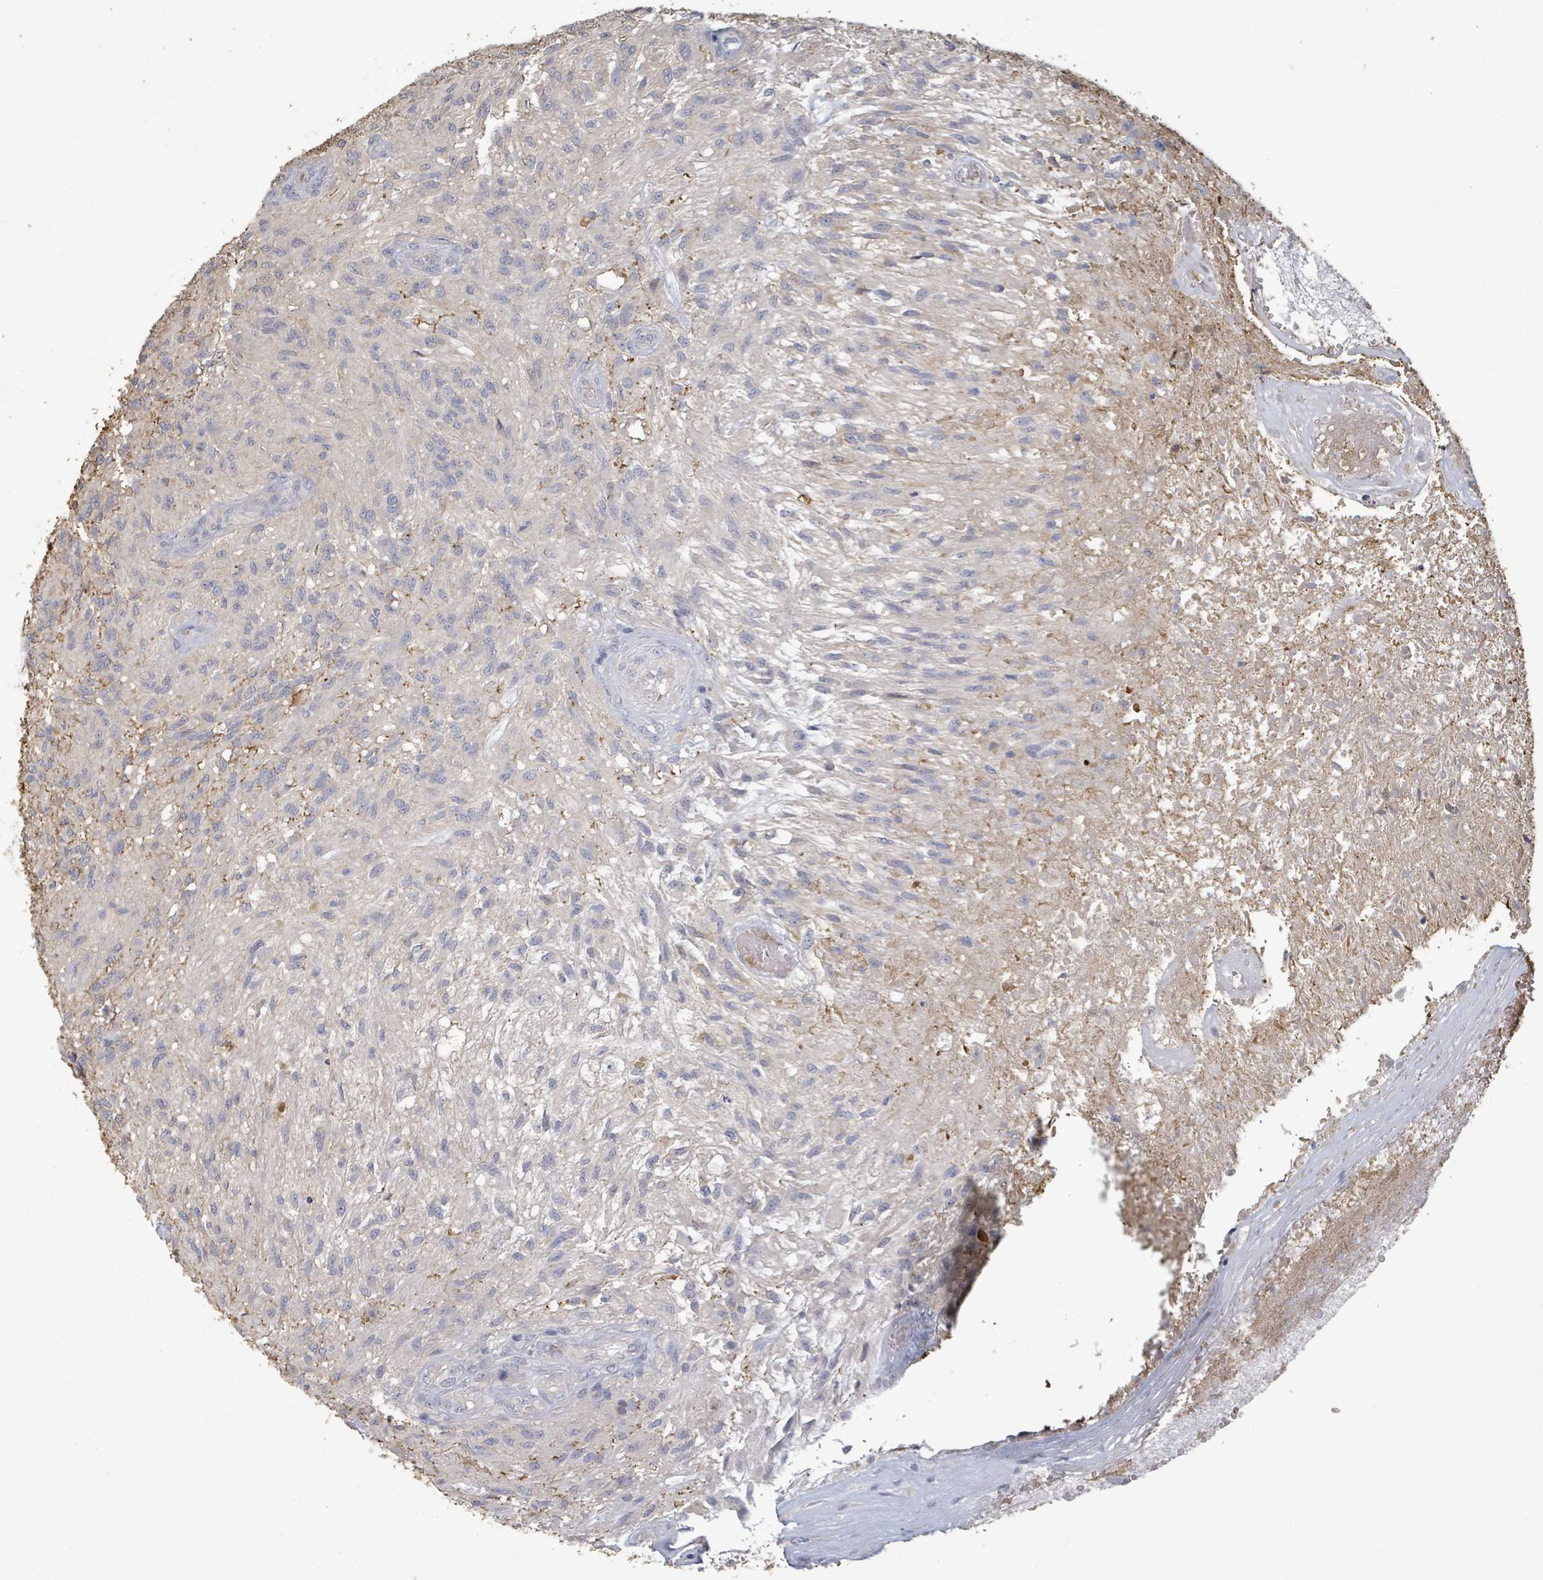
{"staining": {"intensity": "negative", "quantity": "none", "location": "none"}, "tissue": "glioma", "cell_type": "Tumor cells", "image_type": "cancer", "snomed": [{"axis": "morphology", "description": "Glioma, malignant, High grade"}, {"axis": "topography", "description": "Brain"}], "caption": "Tumor cells are negative for brown protein staining in high-grade glioma (malignant). The staining is performed using DAB brown chromogen with nuclei counter-stained in using hematoxylin.", "gene": "PLAUR", "patient": {"sex": "male", "age": 56}}